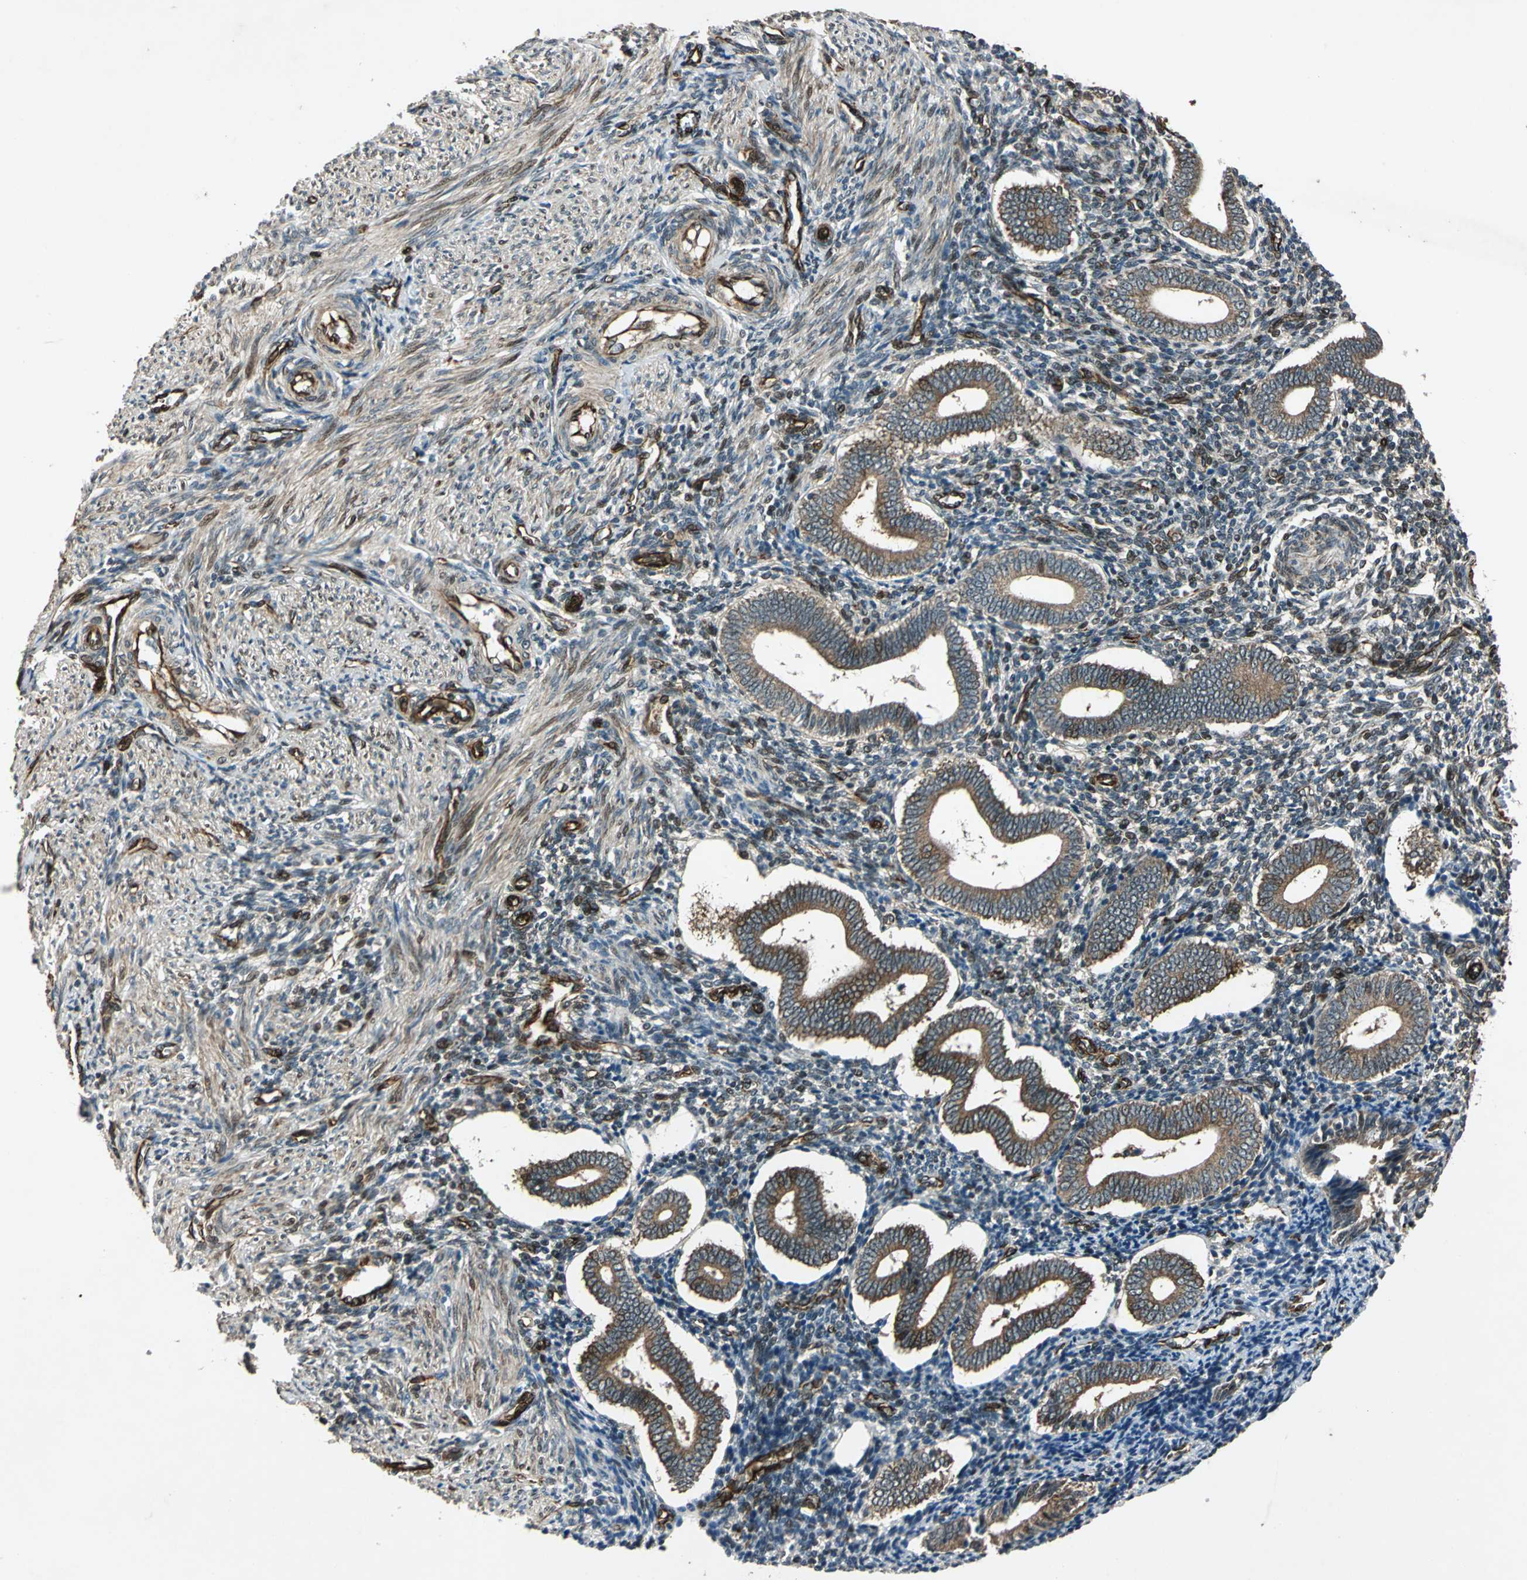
{"staining": {"intensity": "moderate", "quantity": "25%-75%", "location": "cytoplasmic/membranous,nuclear"}, "tissue": "endometrium", "cell_type": "Cells in endometrial stroma", "image_type": "normal", "snomed": [{"axis": "morphology", "description": "Normal tissue, NOS"}, {"axis": "topography", "description": "Uterus"}, {"axis": "topography", "description": "Endometrium"}], "caption": "Immunohistochemical staining of normal human endometrium shows medium levels of moderate cytoplasmic/membranous,nuclear expression in approximately 25%-75% of cells in endometrial stroma.", "gene": "EXD2", "patient": {"sex": "female", "age": 33}}